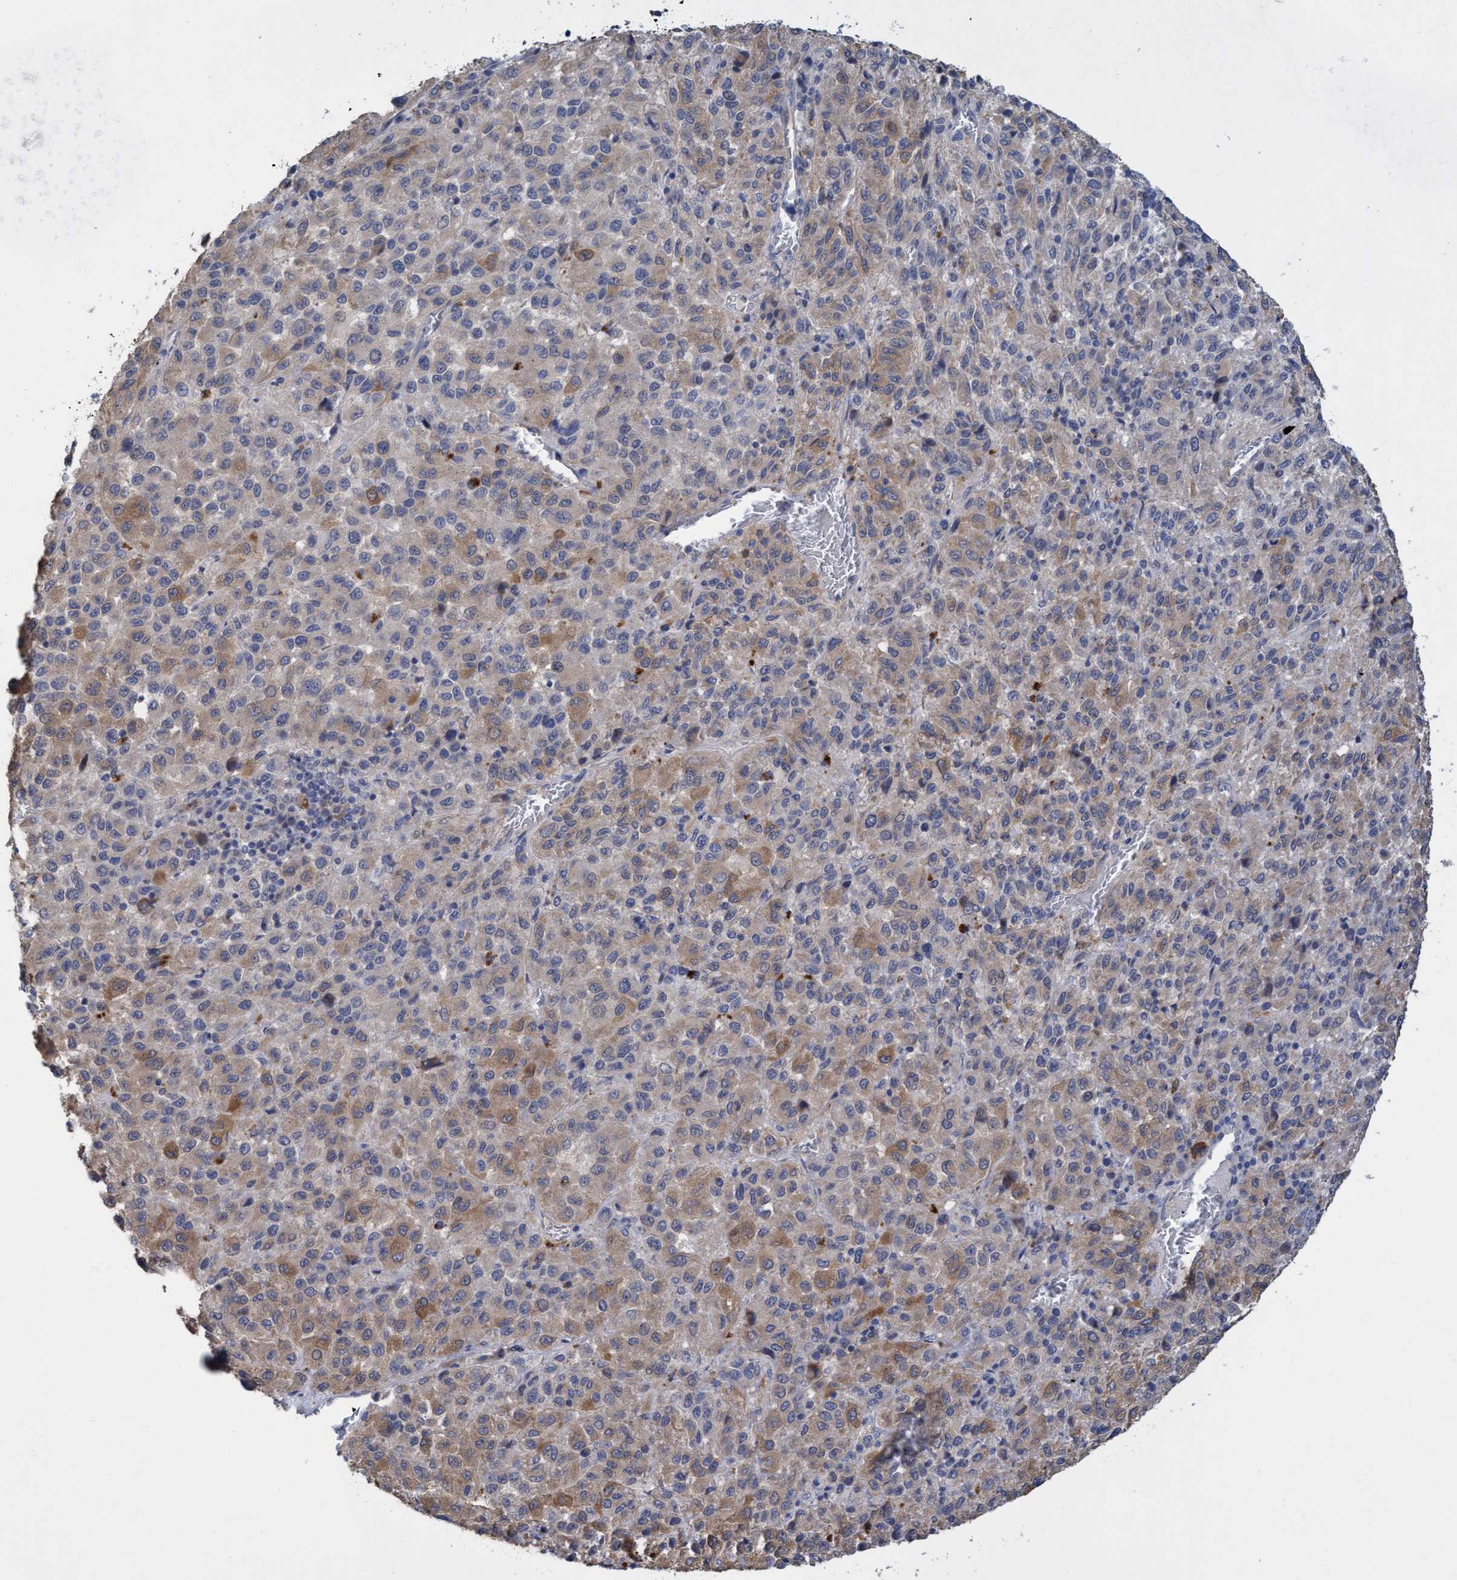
{"staining": {"intensity": "weak", "quantity": ">75%", "location": "cytoplasmic/membranous"}, "tissue": "skin cancer", "cell_type": "Tumor cells", "image_type": "cancer", "snomed": [{"axis": "morphology", "description": "Squamous cell carcinoma, NOS"}, {"axis": "topography", "description": "Skin"}], "caption": "There is low levels of weak cytoplasmic/membranous staining in tumor cells of skin squamous cell carcinoma, as demonstrated by immunohistochemical staining (brown color).", "gene": "SEMA4D", "patient": {"sex": "female", "age": 73}}